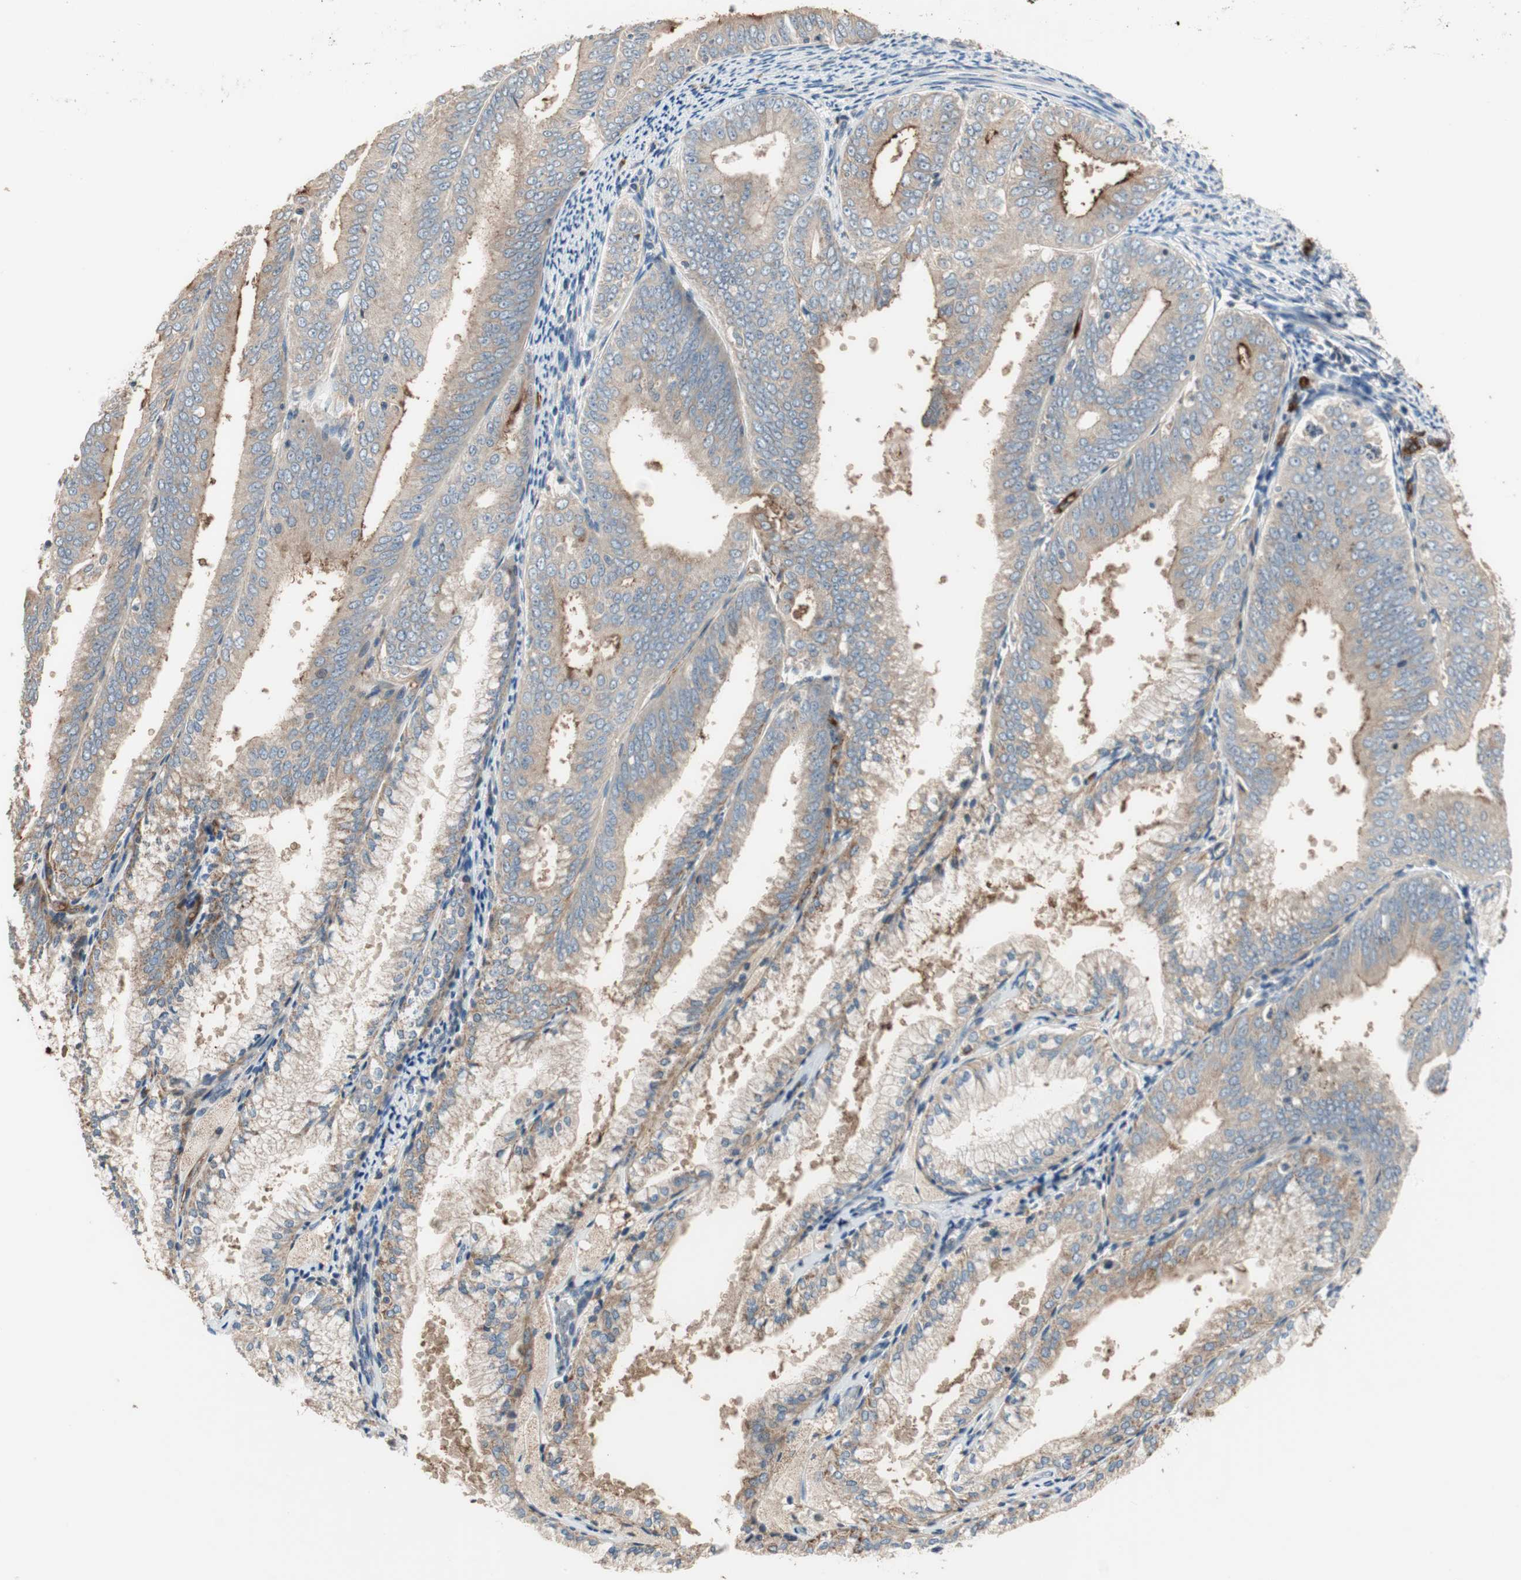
{"staining": {"intensity": "weak", "quantity": "<25%", "location": "cytoplasmic/membranous"}, "tissue": "endometrial cancer", "cell_type": "Tumor cells", "image_type": "cancer", "snomed": [{"axis": "morphology", "description": "Adenocarcinoma, NOS"}, {"axis": "topography", "description": "Endometrium"}], "caption": "Micrograph shows no protein positivity in tumor cells of endometrial adenocarcinoma tissue.", "gene": "ALPL", "patient": {"sex": "female", "age": 63}}